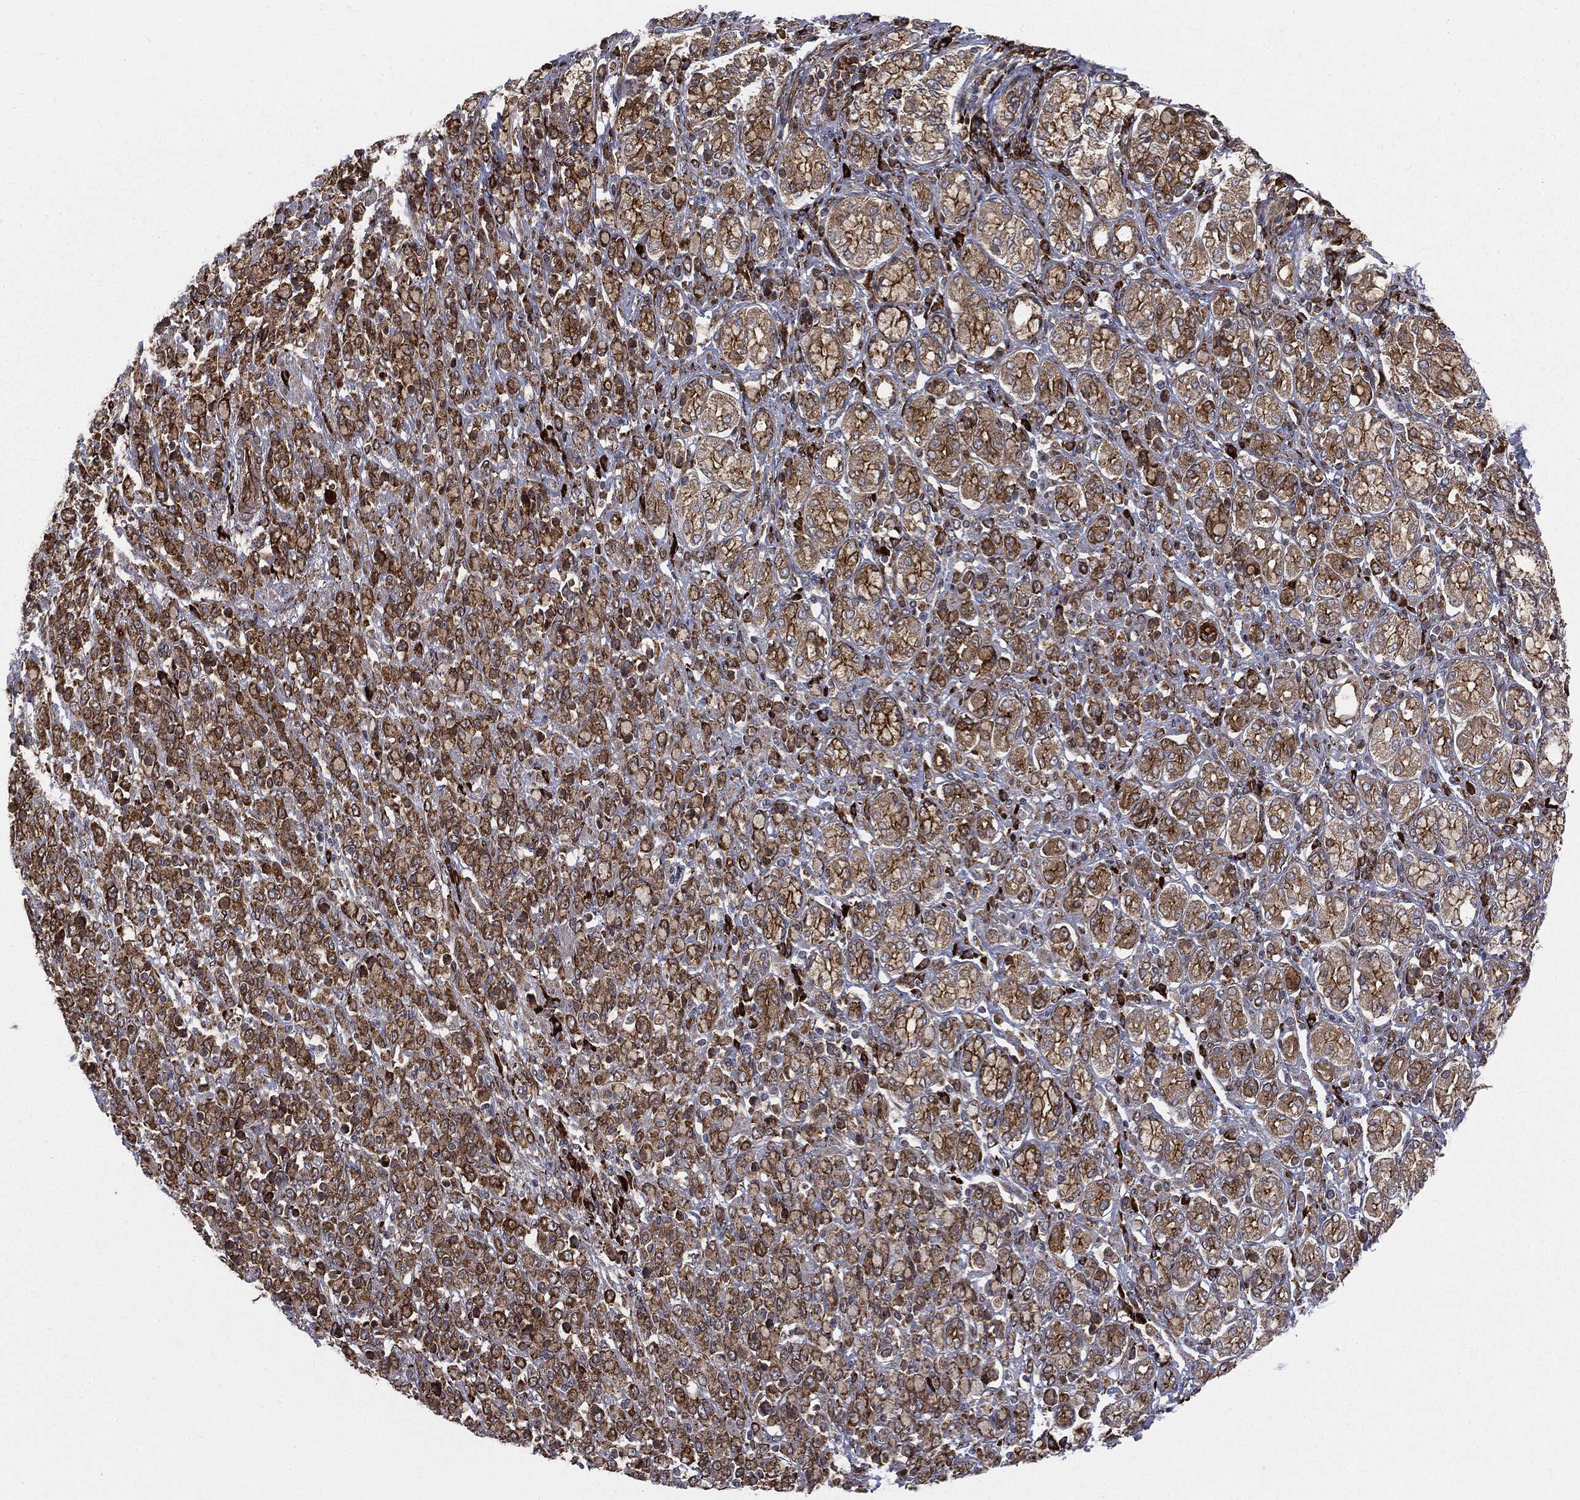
{"staining": {"intensity": "strong", "quantity": ">75%", "location": "cytoplasmic/membranous"}, "tissue": "stomach cancer", "cell_type": "Tumor cells", "image_type": "cancer", "snomed": [{"axis": "morphology", "description": "Normal tissue, NOS"}, {"axis": "morphology", "description": "Adenocarcinoma, NOS"}, {"axis": "topography", "description": "Stomach"}], "caption": "Immunohistochemical staining of human adenocarcinoma (stomach) exhibits strong cytoplasmic/membranous protein staining in about >75% of tumor cells.", "gene": "CYLD", "patient": {"sex": "female", "age": 79}}